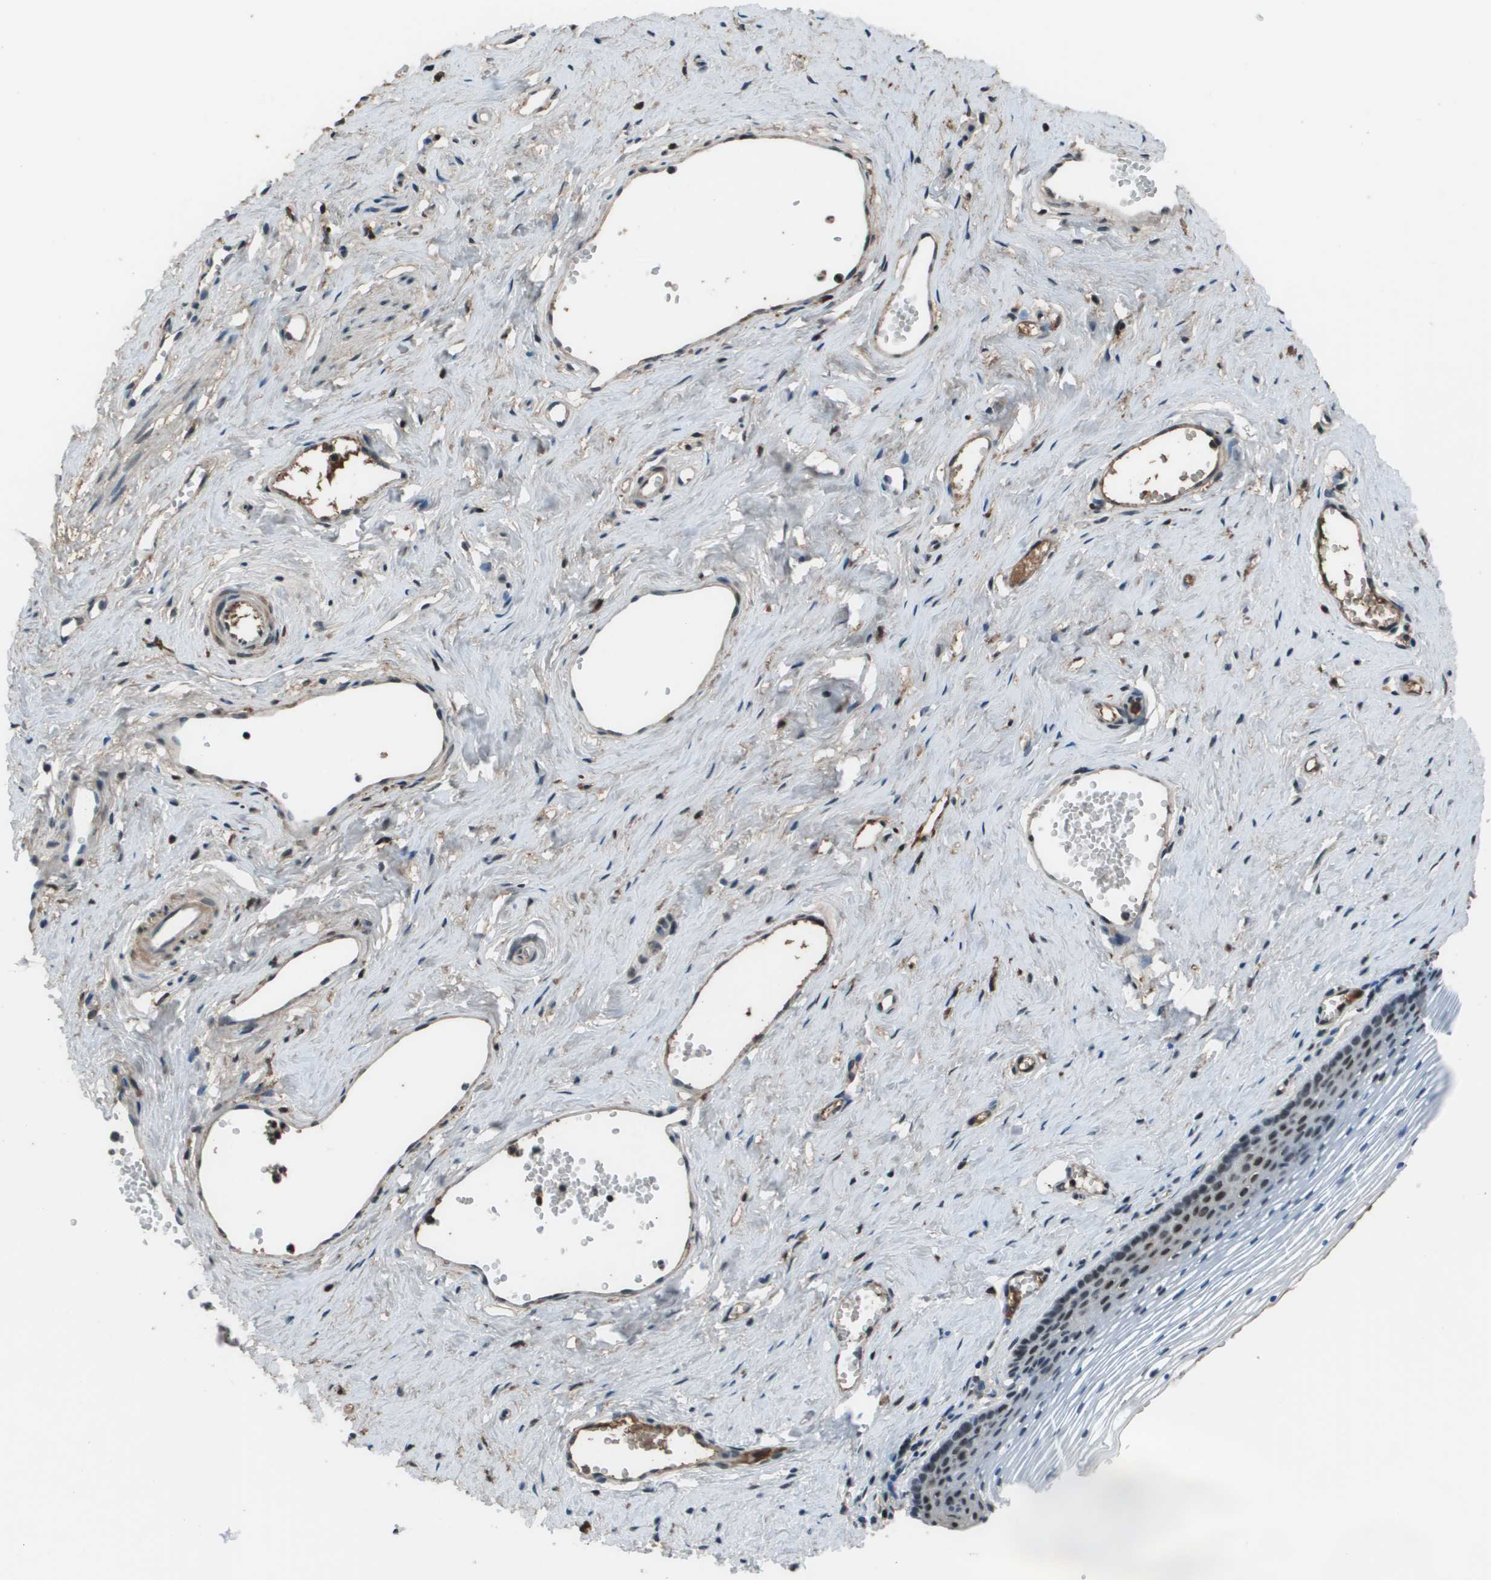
{"staining": {"intensity": "moderate", "quantity": "25%-75%", "location": "nuclear"}, "tissue": "vagina", "cell_type": "Squamous epithelial cells", "image_type": "normal", "snomed": [{"axis": "morphology", "description": "Normal tissue, NOS"}, {"axis": "topography", "description": "Vagina"}], "caption": "Immunohistochemical staining of benign vagina demonstrates 25%-75% levels of moderate nuclear protein positivity in about 25%-75% of squamous epithelial cells. (IHC, brightfield microscopy, high magnification).", "gene": "THRAP3", "patient": {"sex": "female", "age": 32}}